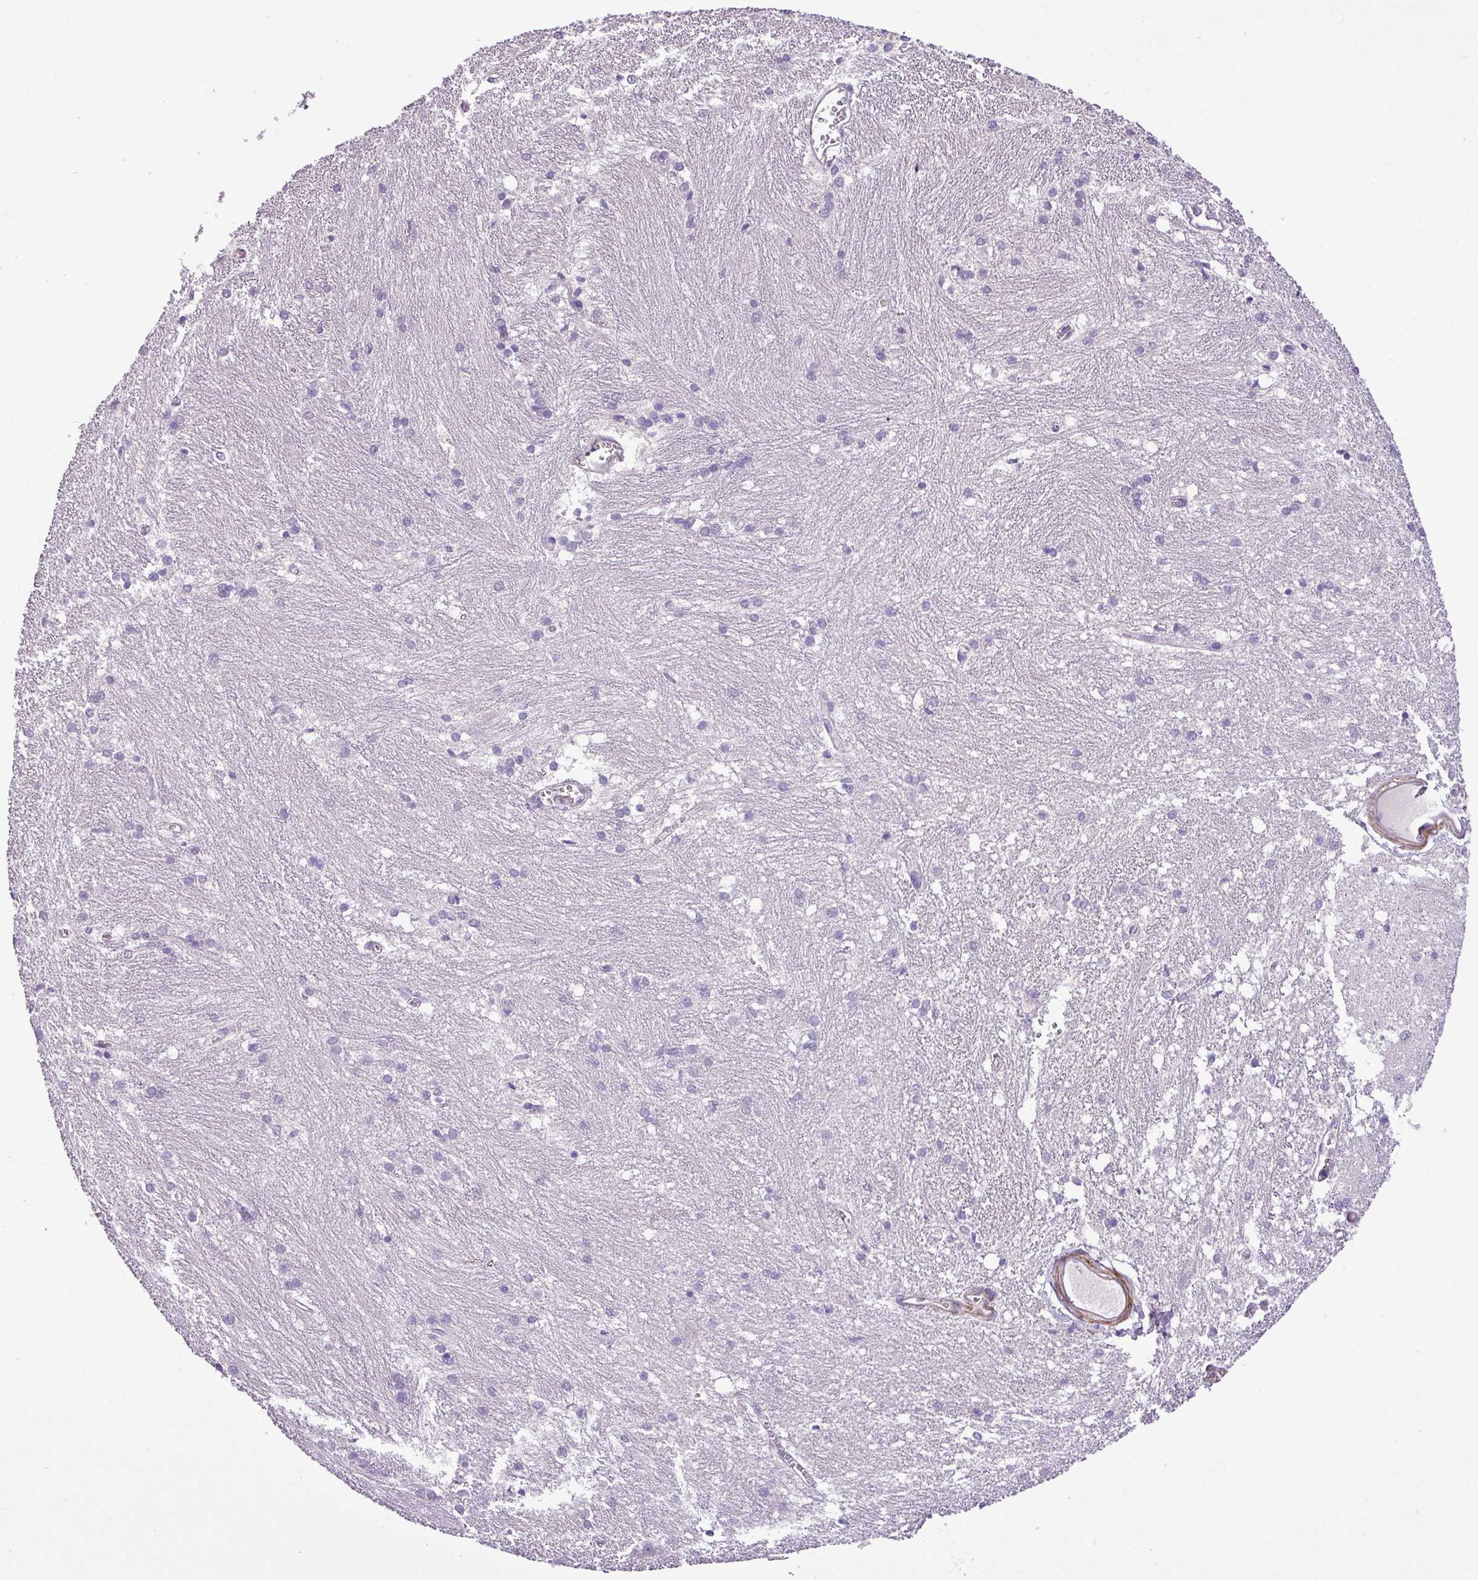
{"staining": {"intensity": "negative", "quantity": "none", "location": "none"}, "tissue": "caudate", "cell_type": "Glial cells", "image_type": "normal", "snomed": [{"axis": "morphology", "description": "Normal tissue, NOS"}, {"axis": "topography", "description": "Lateral ventricle wall"}], "caption": "IHC photomicrograph of unremarkable caudate: caudate stained with DAB (3,3'-diaminobenzidine) reveals no significant protein staining in glial cells.", "gene": "NBEAL2", "patient": {"sex": "male", "age": 37}}